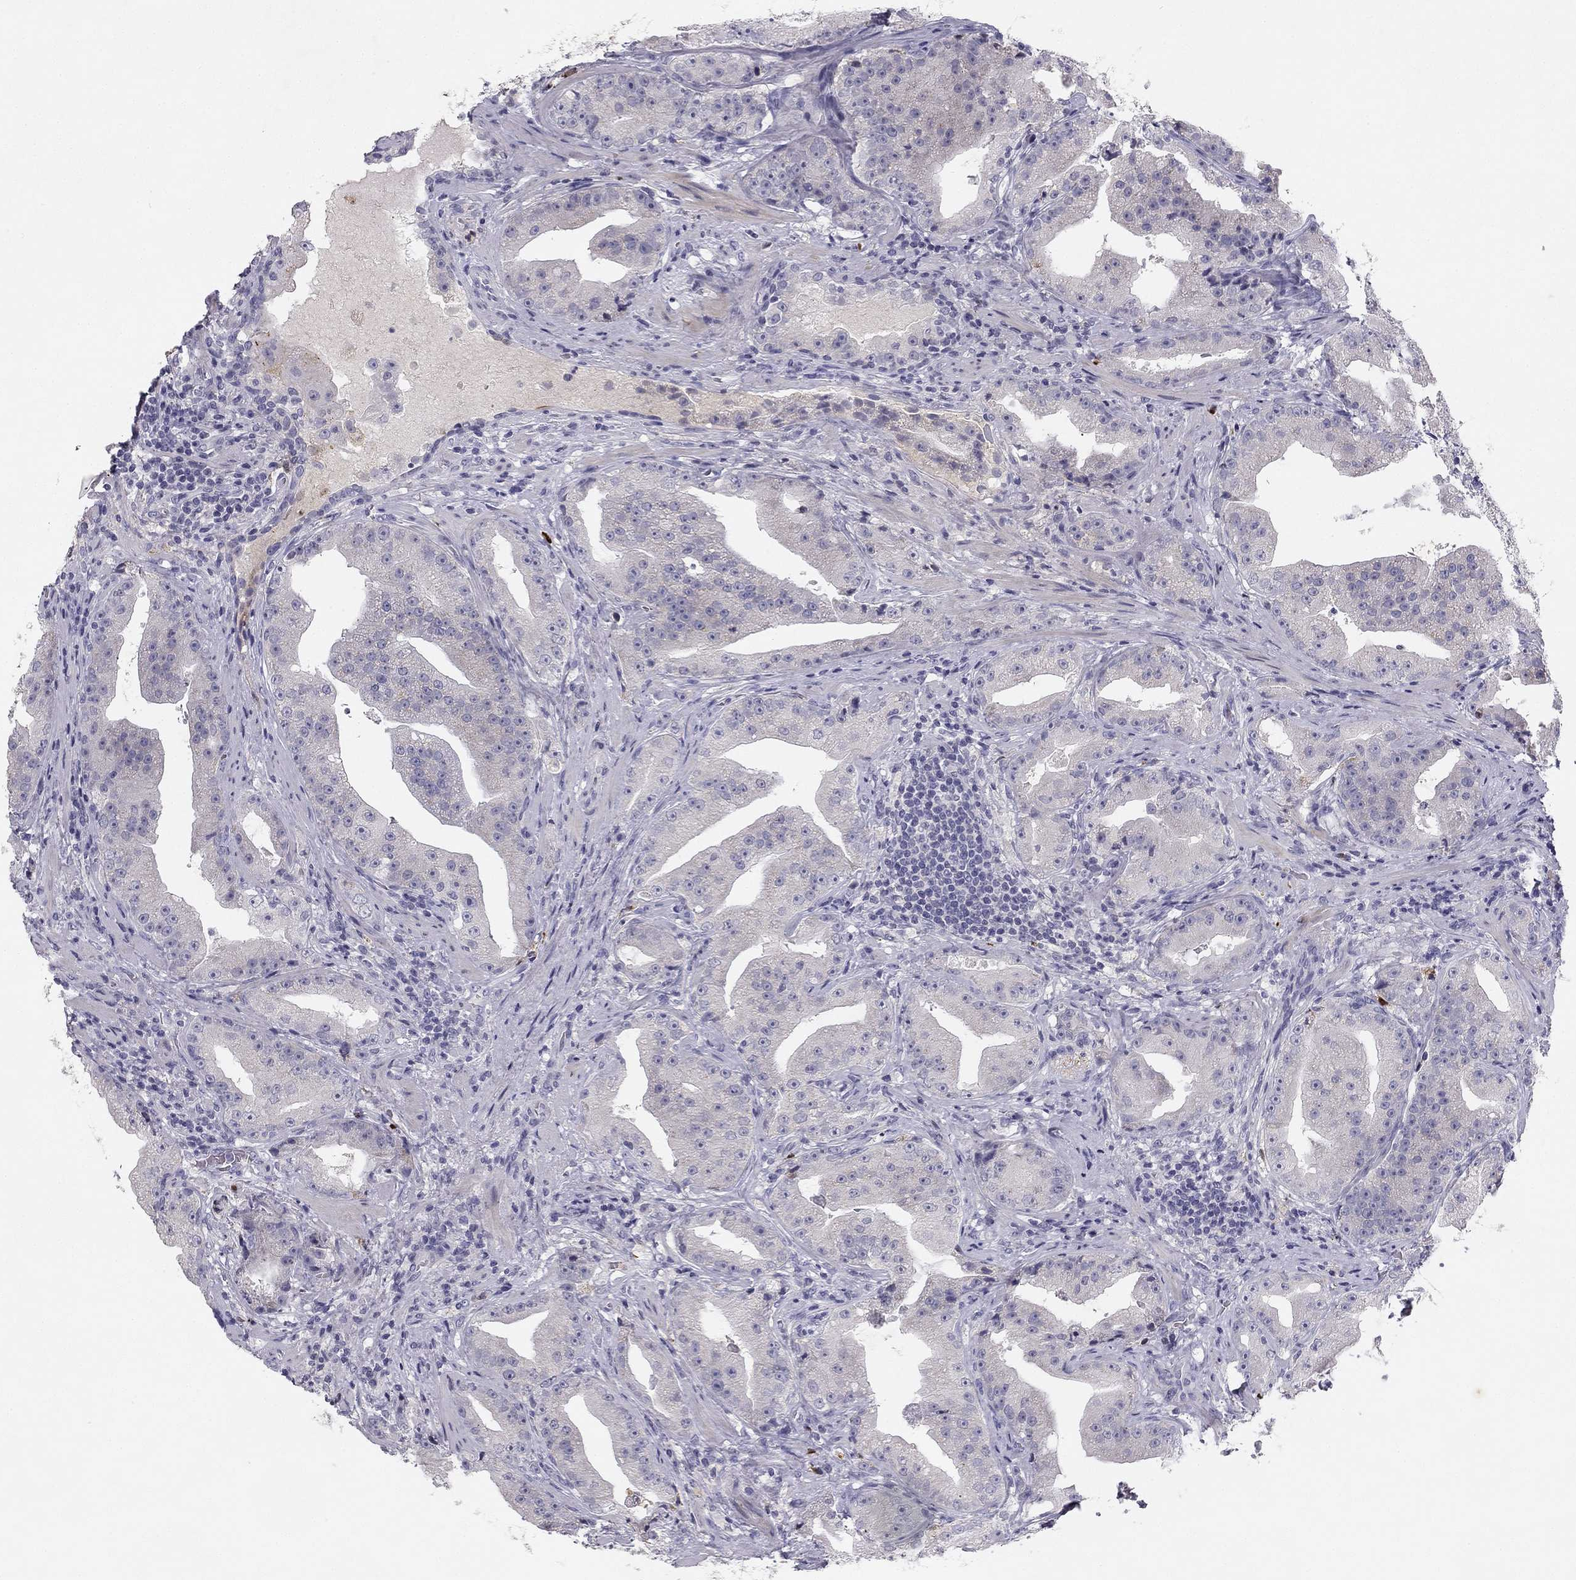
{"staining": {"intensity": "negative", "quantity": "none", "location": "none"}, "tissue": "prostate cancer", "cell_type": "Tumor cells", "image_type": "cancer", "snomed": [{"axis": "morphology", "description": "Adenocarcinoma, Low grade"}, {"axis": "topography", "description": "Prostate"}], "caption": "This is an immunohistochemistry (IHC) histopathology image of human prostate cancer (low-grade adenocarcinoma). There is no positivity in tumor cells.", "gene": "SLC6A4", "patient": {"sex": "male", "age": 62}}